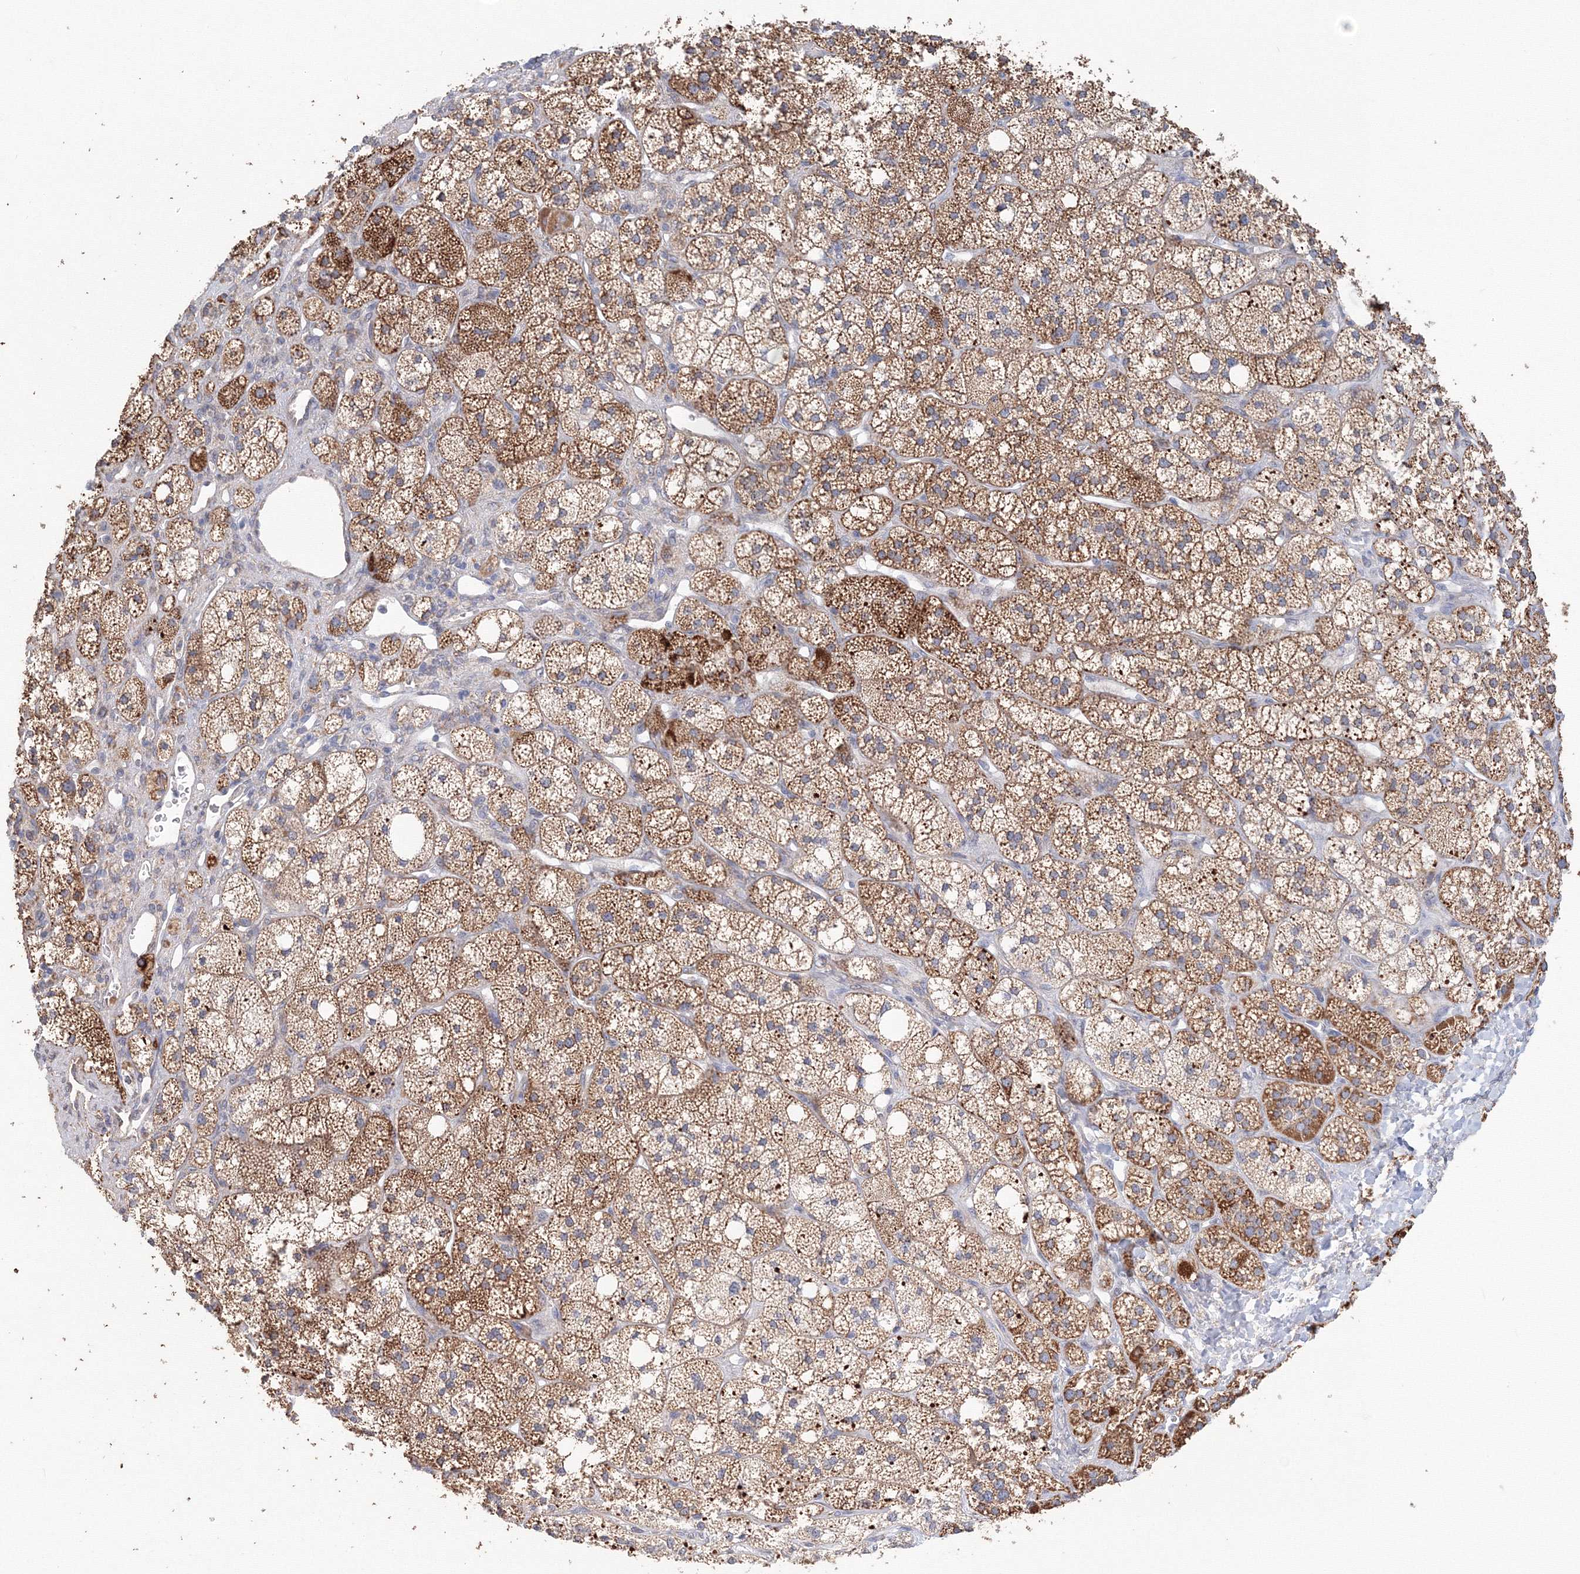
{"staining": {"intensity": "strong", "quantity": ">75%", "location": "cytoplasmic/membranous"}, "tissue": "adrenal gland", "cell_type": "Glandular cells", "image_type": "normal", "snomed": [{"axis": "morphology", "description": "Normal tissue, NOS"}, {"axis": "topography", "description": "Adrenal gland"}], "caption": "This image displays benign adrenal gland stained with immunohistochemistry to label a protein in brown. The cytoplasmic/membranous of glandular cells show strong positivity for the protein. Nuclei are counter-stained blue.", "gene": "DHRS12", "patient": {"sex": "male", "age": 61}}